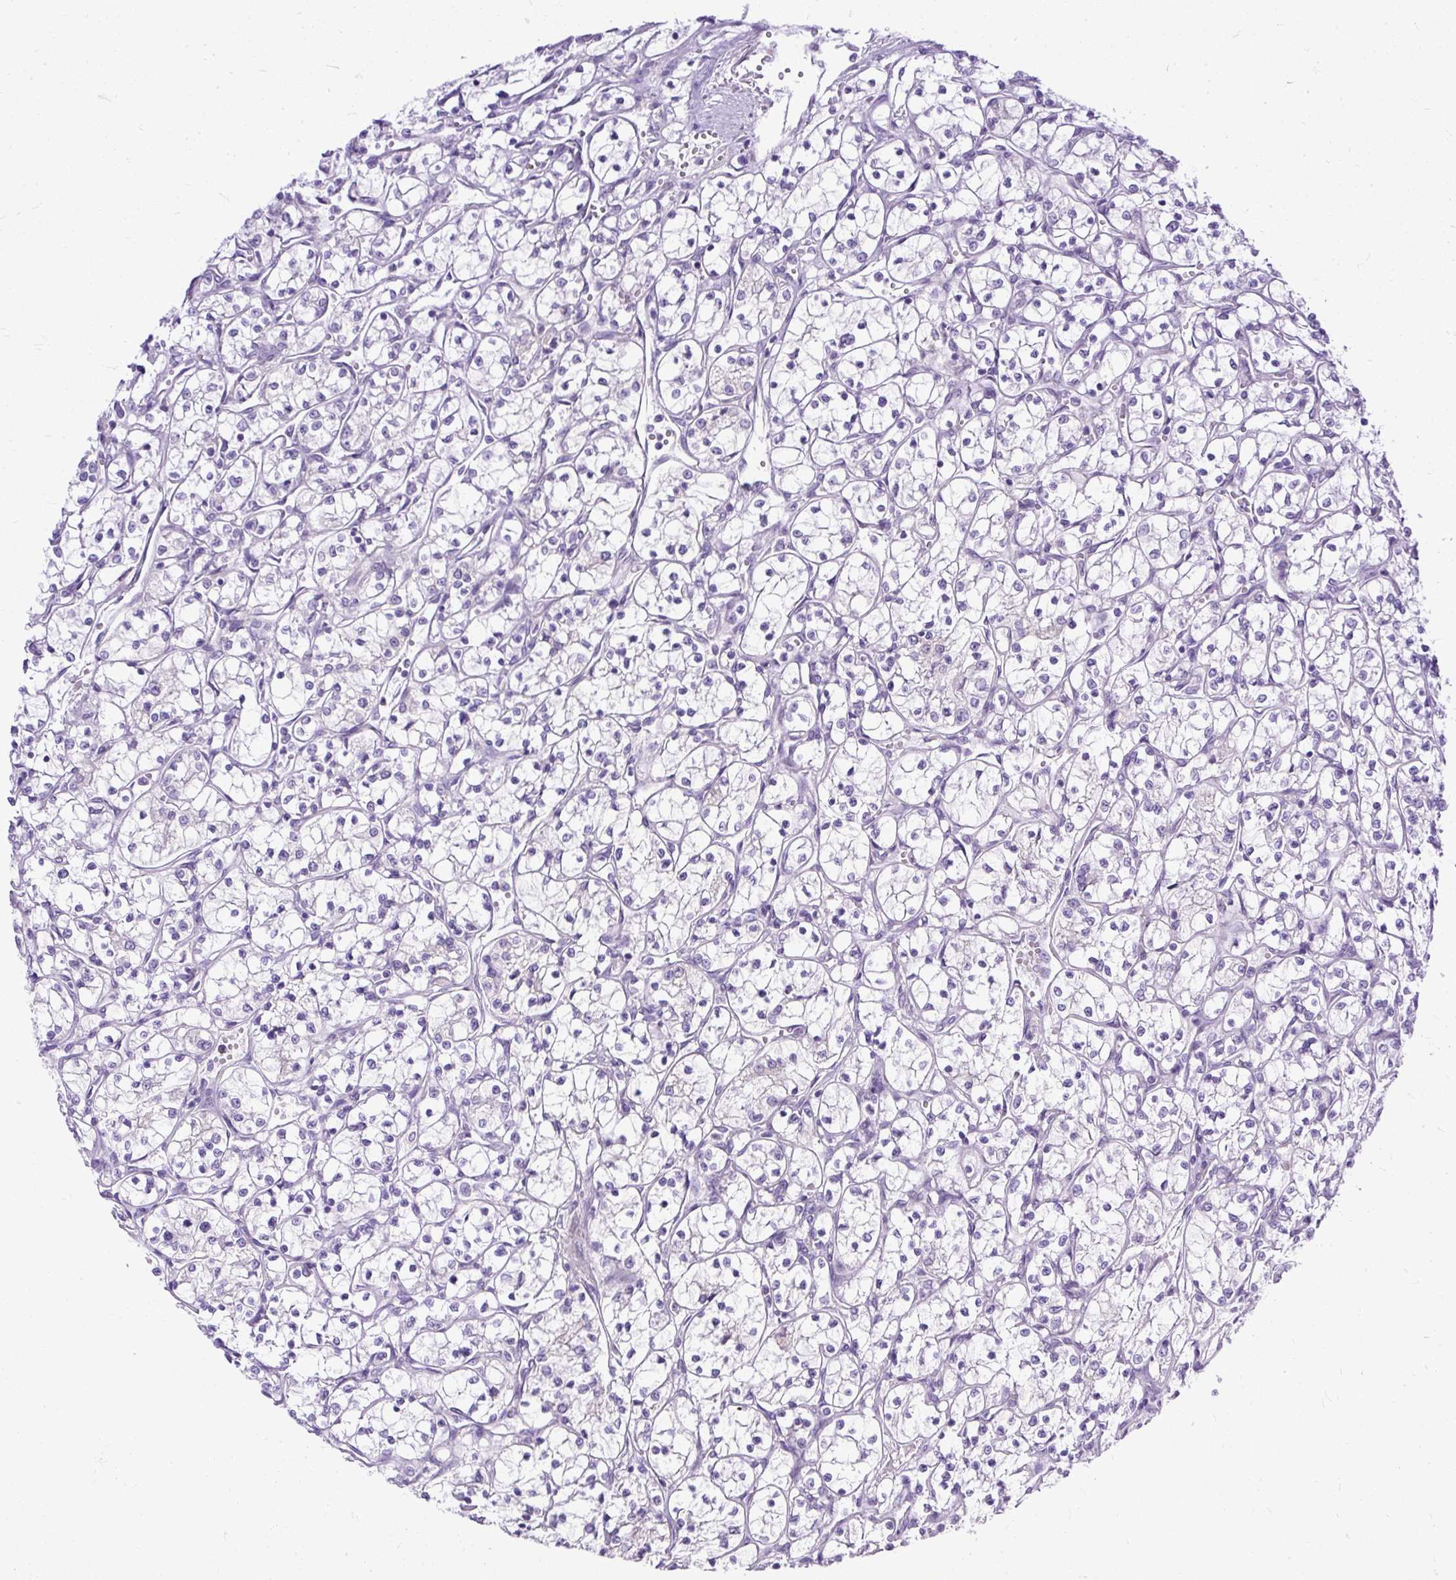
{"staining": {"intensity": "negative", "quantity": "none", "location": "none"}, "tissue": "renal cancer", "cell_type": "Tumor cells", "image_type": "cancer", "snomed": [{"axis": "morphology", "description": "Adenocarcinoma, NOS"}, {"axis": "topography", "description": "Kidney"}], "caption": "Histopathology image shows no protein expression in tumor cells of adenocarcinoma (renal) tissue. The staining is performed using DAB (3,3'-diaminobenzidine) brown chromogen with nuclei counter-stained in using hematoxylin.", "gene": "AMFR", "patient": {"sex": "female", "age": 69}}